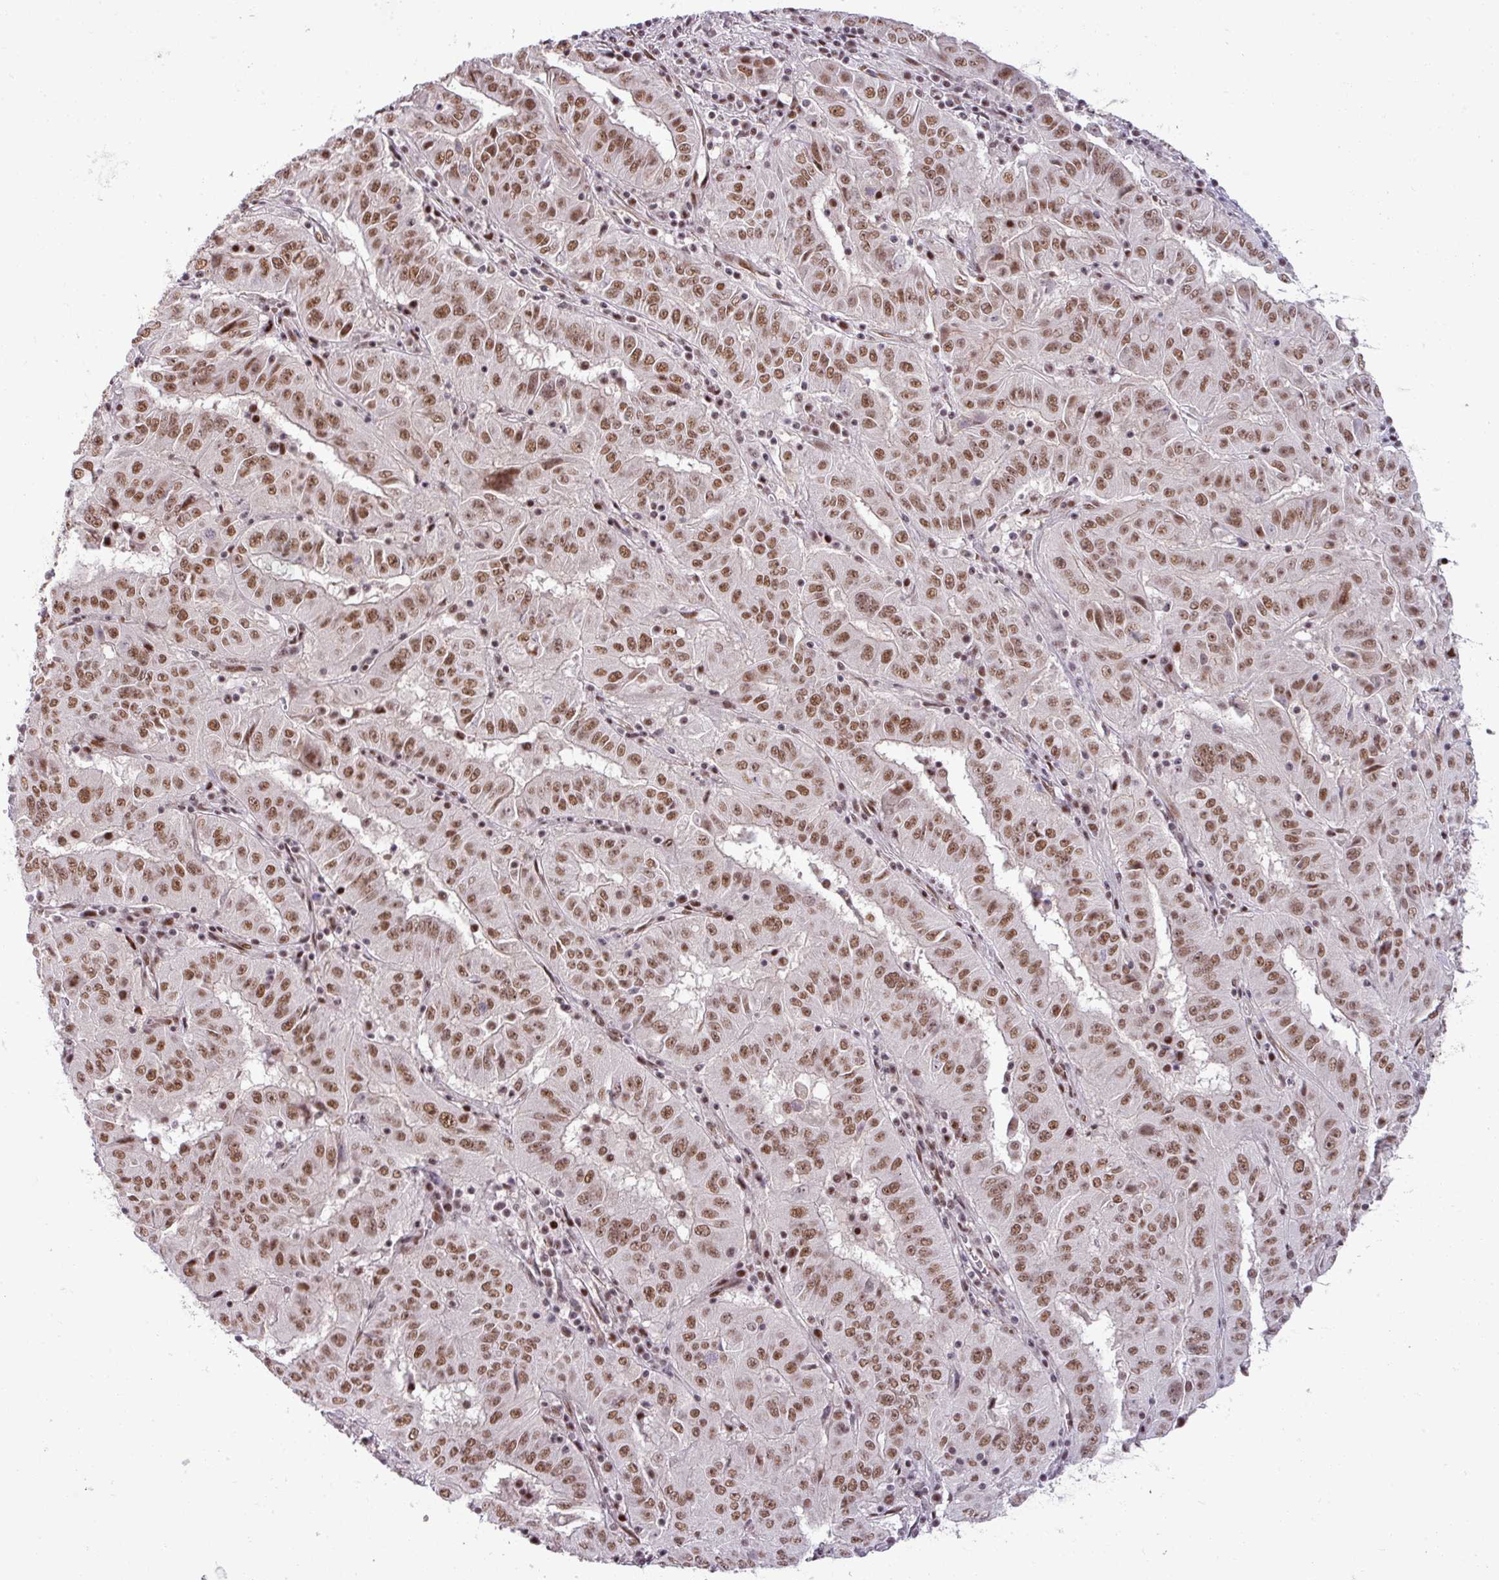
{"staining": {"intensity": "moderate", "quantity": ">75%", "location": "nuclear"}, "tissue": "pancreatic cancer", "cell_type": "Tumor cells", "image_type": "cancer", "snomed": [{"axis": "morphology", "description": "Adenocarcinoma, NOS"}, {"axis": "topography", "description": "Pancreas"}], "caption": "High-power microscopy captured an immunohistochemistry histopathology image of pancreatic adenocarcinoma, revealing moderate nuclear staining in about >75% of tumor cells. The staining was performed using DAB to visualize the protein expression in brown, while the nuclei were stained in blue with hematoxylin (Magnification: 20x).", "gene": "PTPN20", "patient": {"sex": "male", "age": 63}}